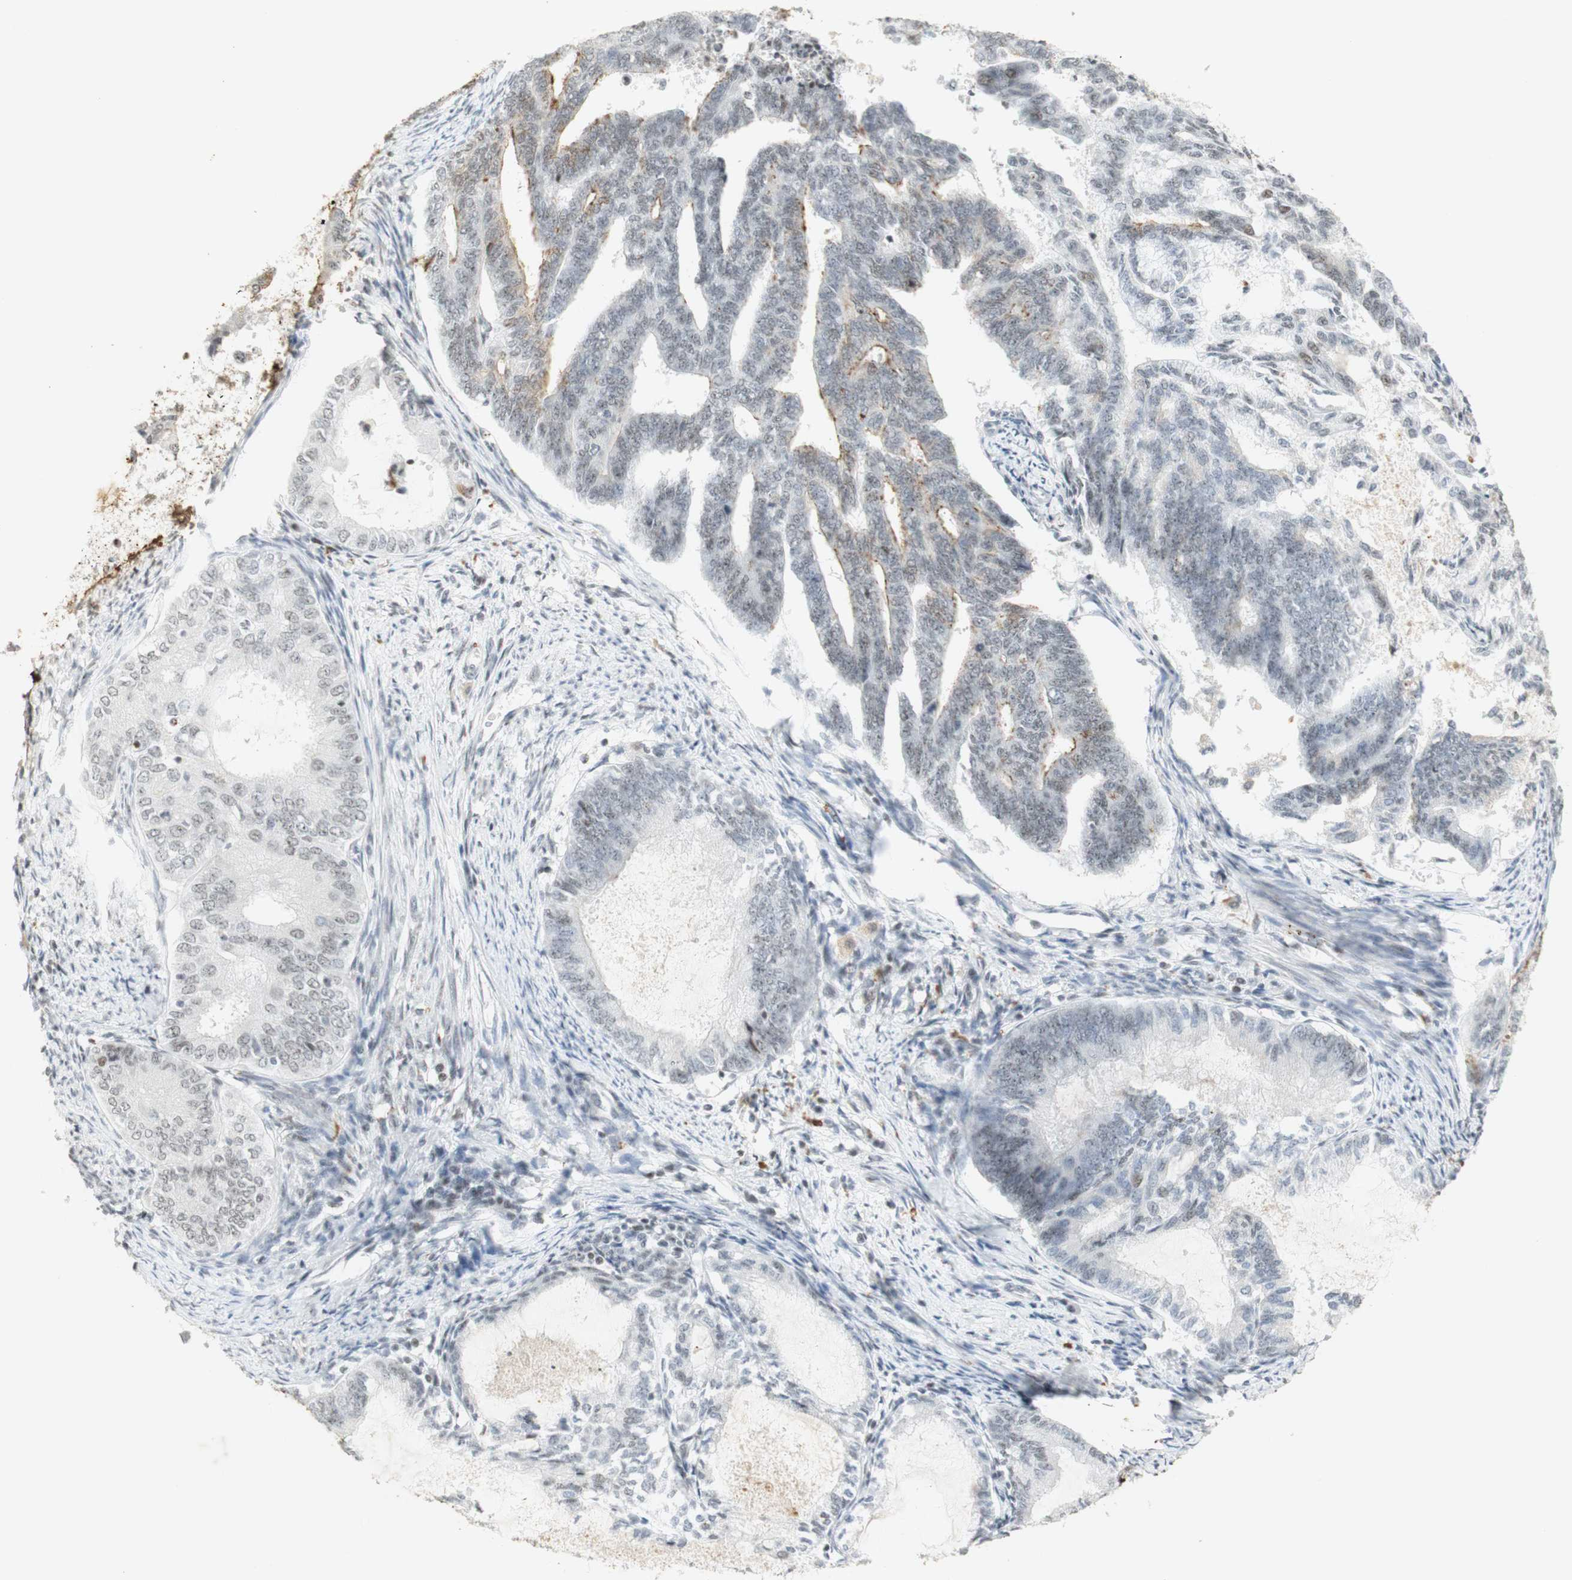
{"staining": {"intensity": "moderate", "quantity": ">75%", "location": "nuclear"}, "tissue": "endometrial cancer", "cell_type": "Tumor cells", "image_type": "cancer", "snomed": [{"axis": "morphology", "description": "Adenocarcinoma, NOS"}, {"axis": "topography", "description": "Endometrium"}], "caption": "Approximately >75% of tumor cells in human endometrial adenocarcinoma show moderate nuclear protein staining as visualized by brown immunohistochemical staining.", "gene": "IRF1", "patient": {"sex": "female", "age": 86}}